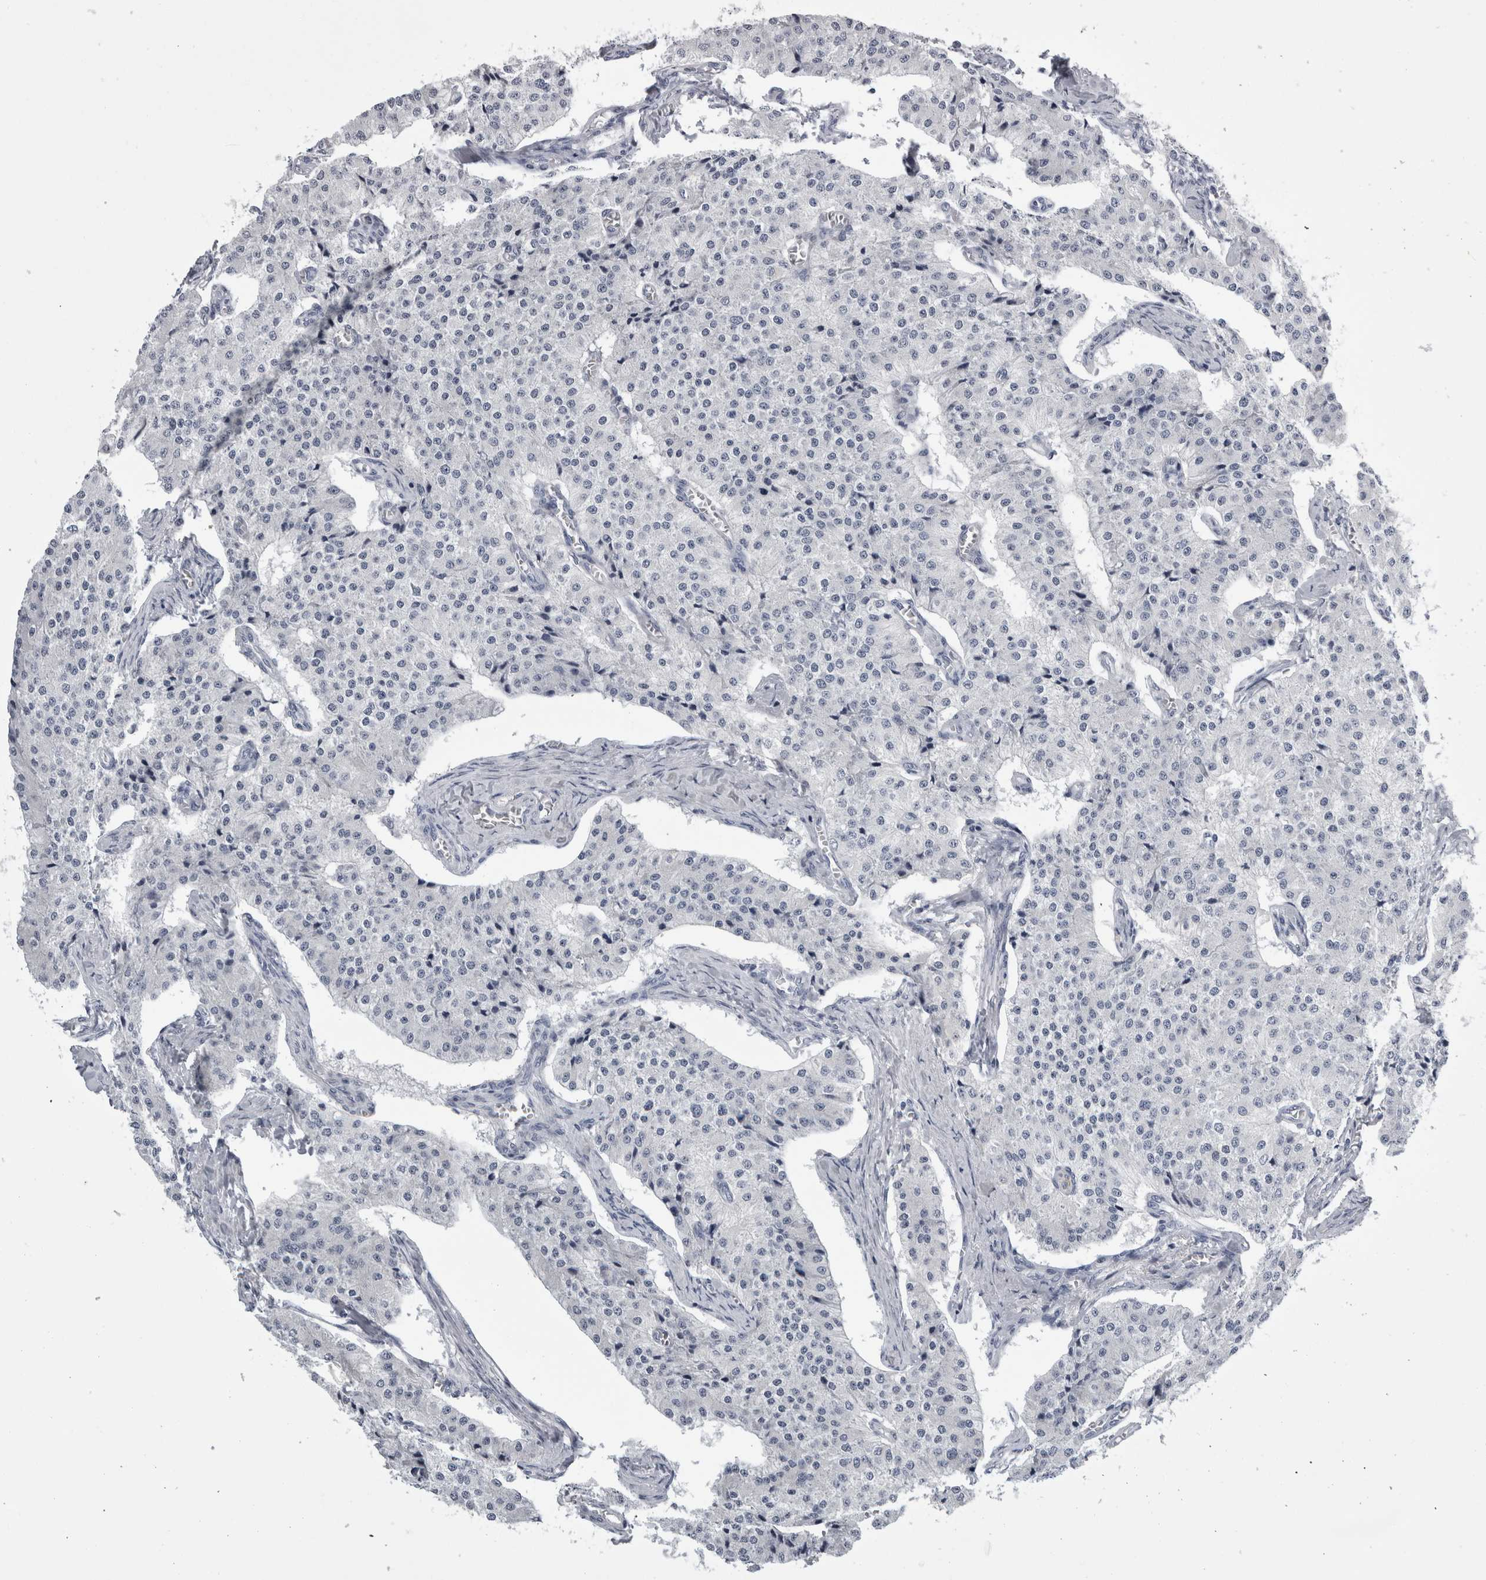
{"staining": {"intensity": "negative", "quantity": "none", "location": "none"}, "tissue": "carcinoid", "cell_type": "Tumor cells", "image_type": "cancer", "snomed": [{"axis": "morphology", "description": "Carcinoid, malignant, NOS"}, {"axis": "topography", "description": "Colon"}], "caption": "A high-resolution histopathology image shows immunohistochemistry staining of carcinoid, which reveals no significant expression in tumor cells. (DAB IHC visualized using brightfield microscopy, high magnification).", "gene": "ALDH8A1", "patient": {"sex": "female", "age": 52}}